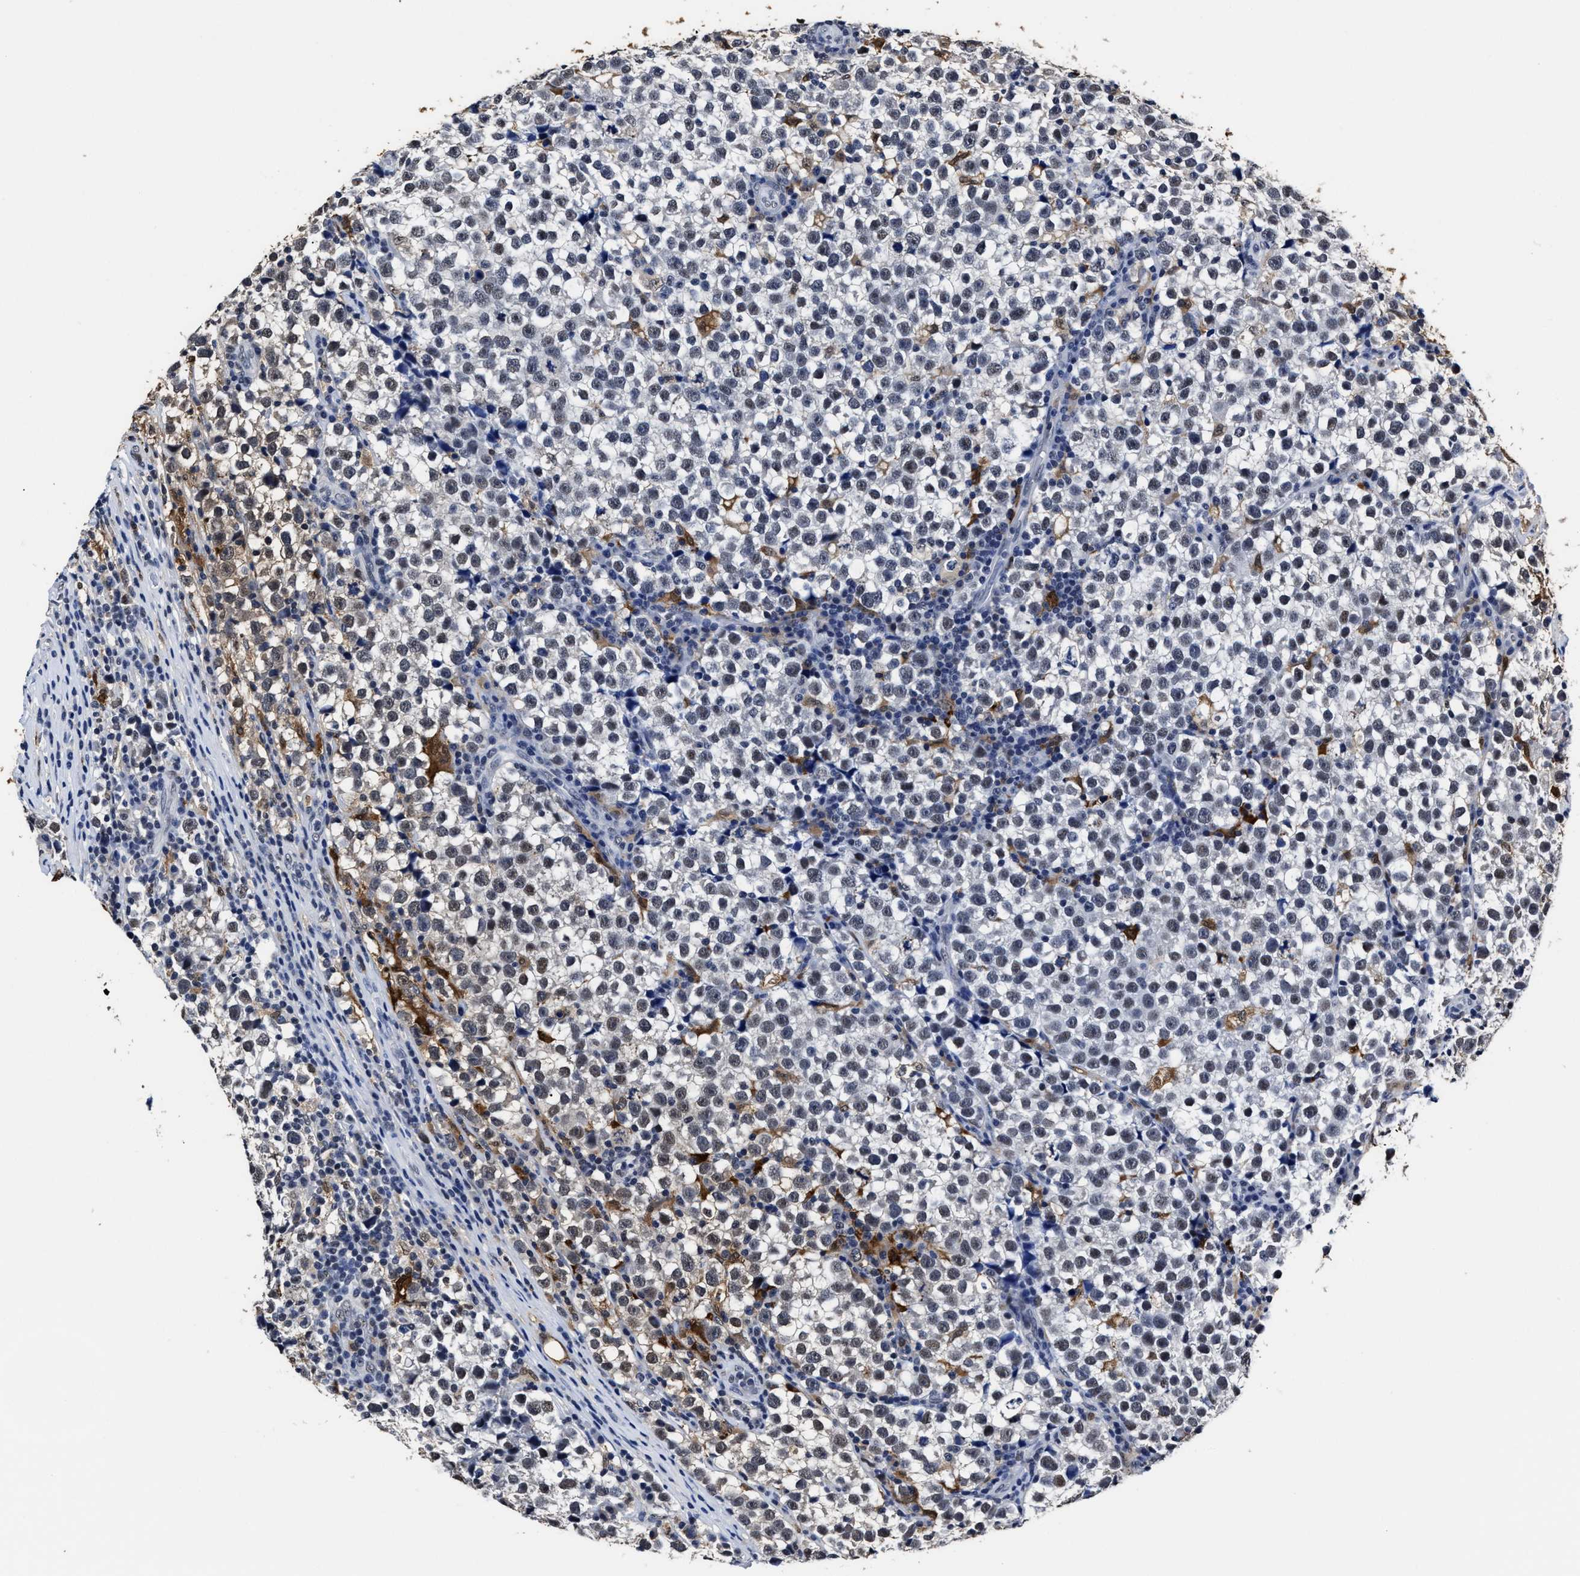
{"staining": {"intensity": "moderate", "quantity": "<25%", "location": "cytoplasmic/membranous,nuclear"}, "tissue": "testis cancer", "cell_type": "Tumor cells", "image_type": "cancer", "snomed": [{"axis": "morphology", "description": "Normal tissue, NOS"}, {"axis": "morphology", "description": "Seminoma, NOS"}, {"axis": "topography", "description": "Testis"}], "caption": "Immunohistochemistry (DAB (3,3'-diaminobenzidine)) staining of testis cancer displays moderate cytoplasmic/membranous and nuclear protein positivity in approximately <25% of tumor cells. (brown staining indicates protein expression, while blue staining denotes nuclei).", "gene": "PRPF4B", "patient": {"sex": "male", "age": 43}}